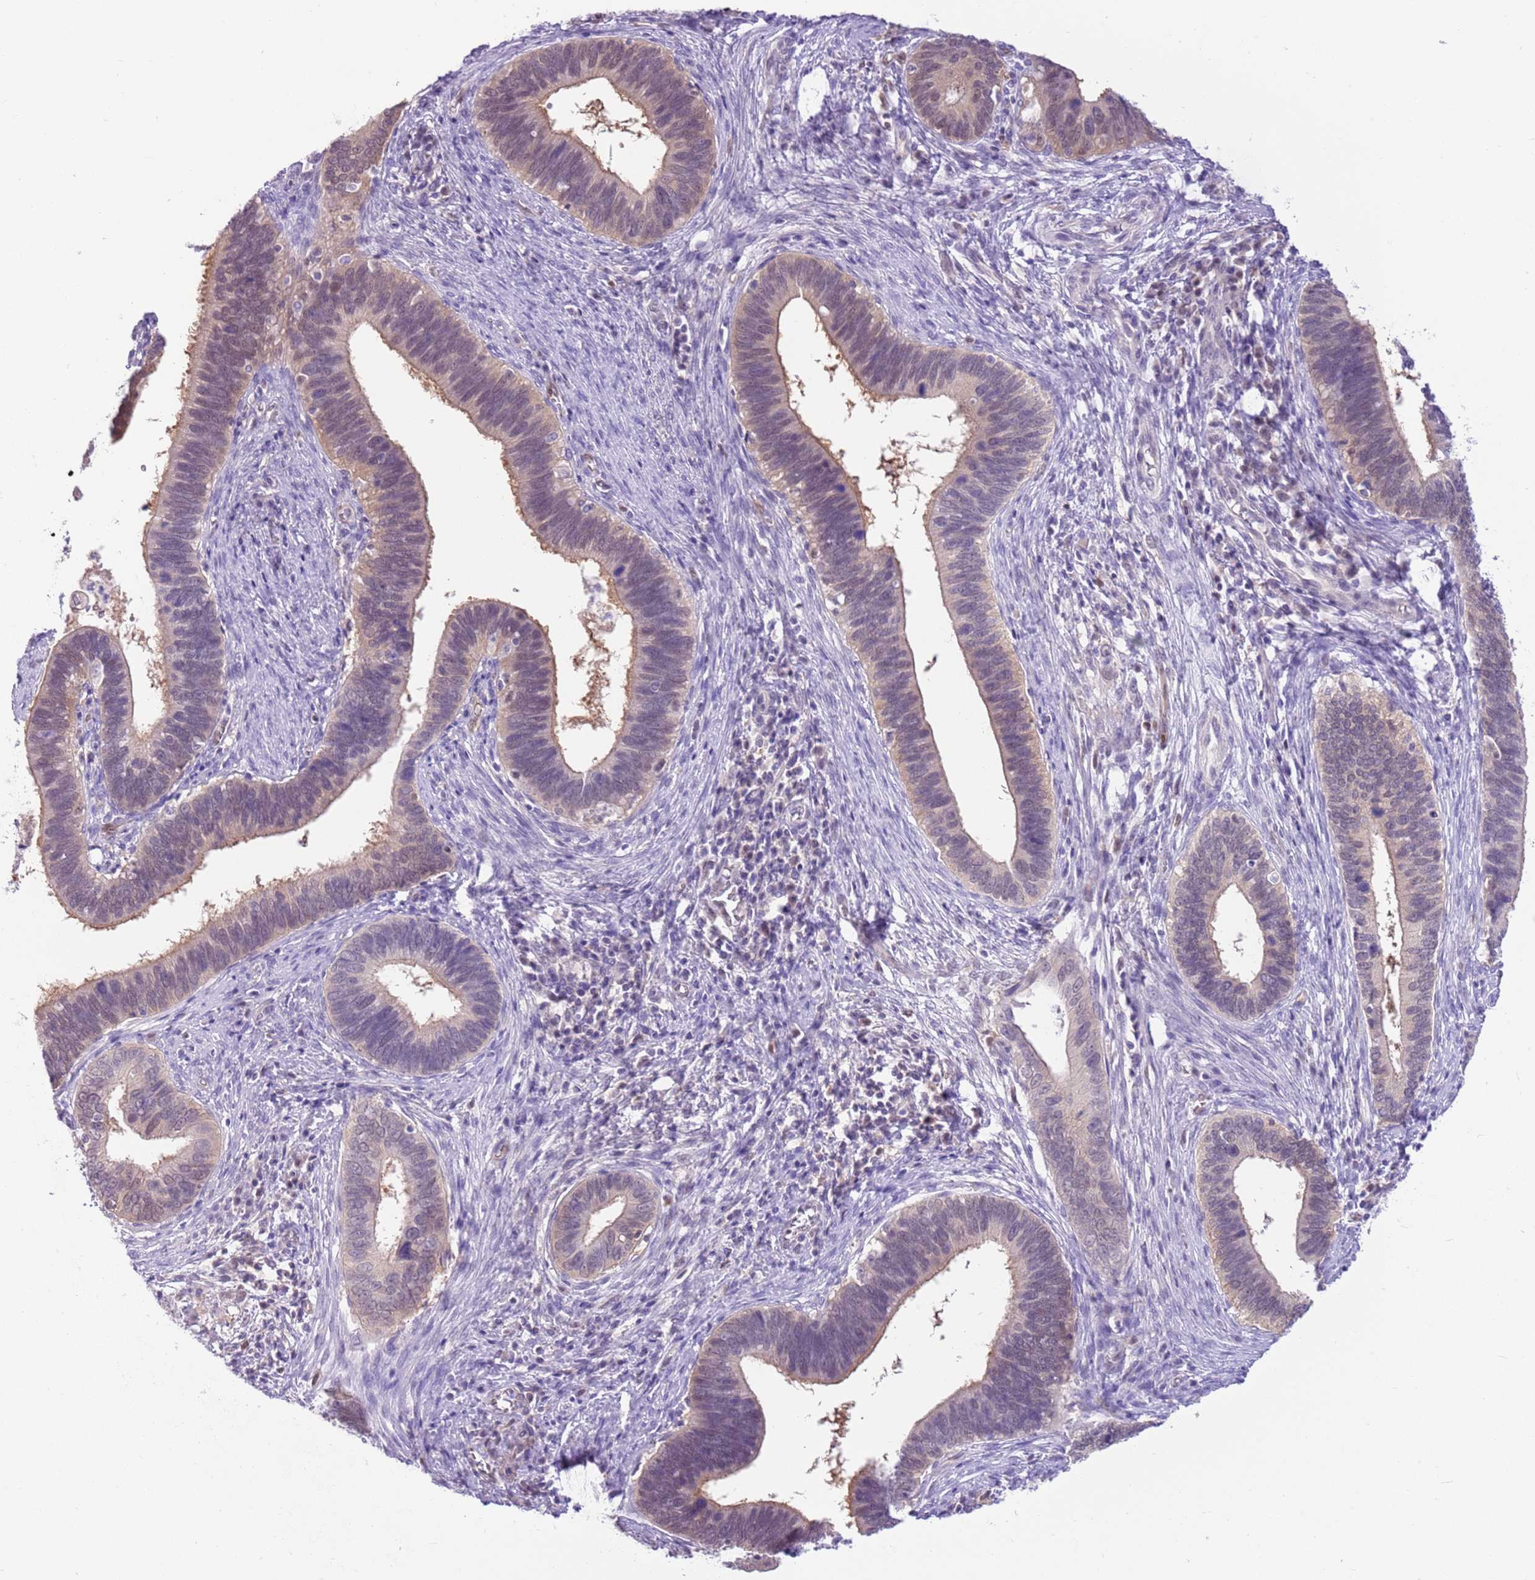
{"staining": {"intensity": "weak", "quantity": ">75%", "location": "cytoplasmic/membranous,nuclear"}, "tissue": "cervical cancer", "cell_type": "Tumor cells", "image_type": "cancer", "snomed": [{"axis": "morphology", "description": "Adenocarcinoma, NOS"}, {"axis": "topography", "description": "Cervix"}], "caption": "Immunohistochemistry of human cervical adenocarcinoma exhibits low levels of weak cytoplasmic/membranous and nuclear expression in about >75% of tumor cells.", "gene": "DDI2", "patient": {"sex": "female", "age": 42}}